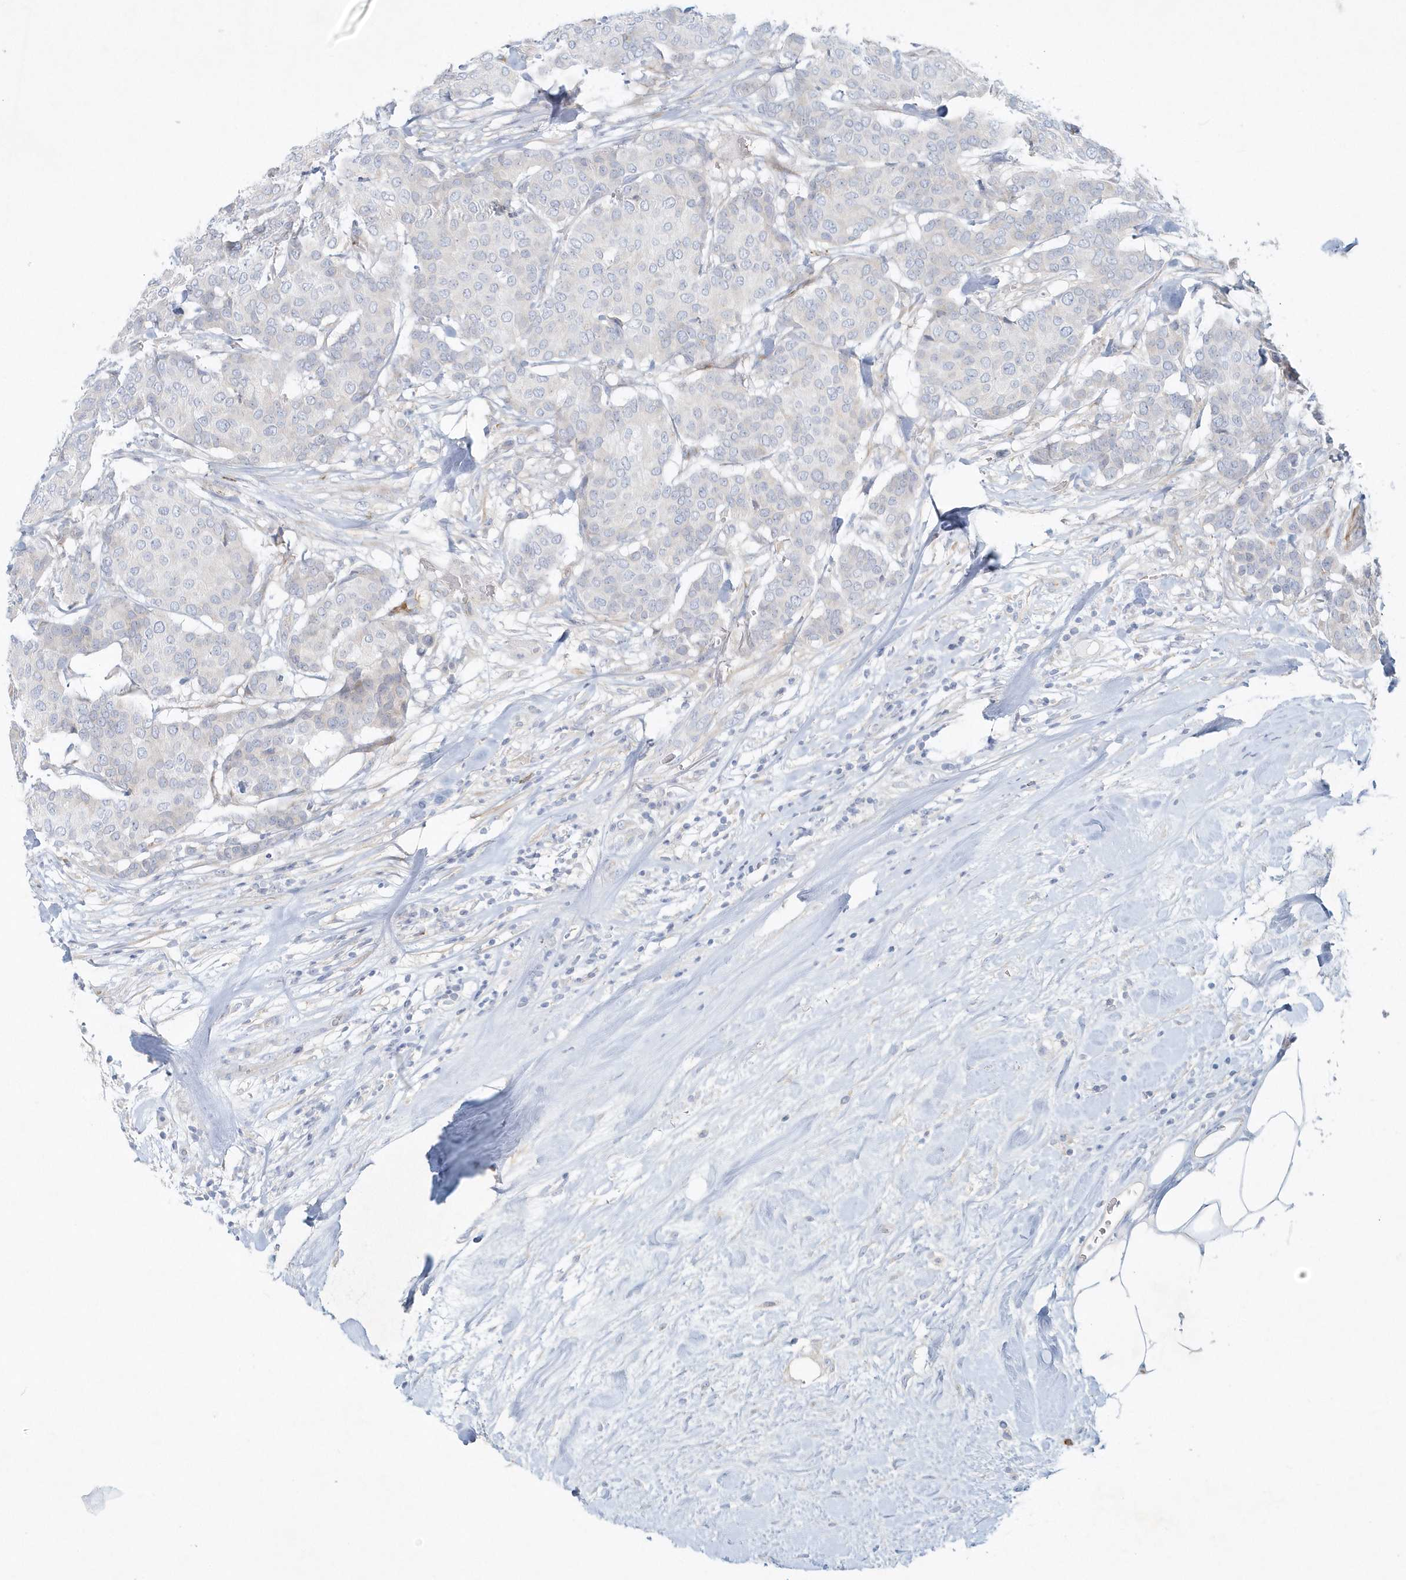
{"staining": {"intensity": "negative", "quantity": "none", "location": "none"}, "tissue": "breast cancer", "cell_type": "Tumor cells", "image_type": "cancer", "snomed": [{"axis": "morphology", "description": "Duct carcinoma"}, {"axis": "topography", "description": "Breast"}], "caption": "Immunohistochemical staining of breast infiltrating ductal carcinoma reveals no significant expression in tumor cells.", "gene": "DNAH1", "patient": {"sex": "female", "age": 75}}